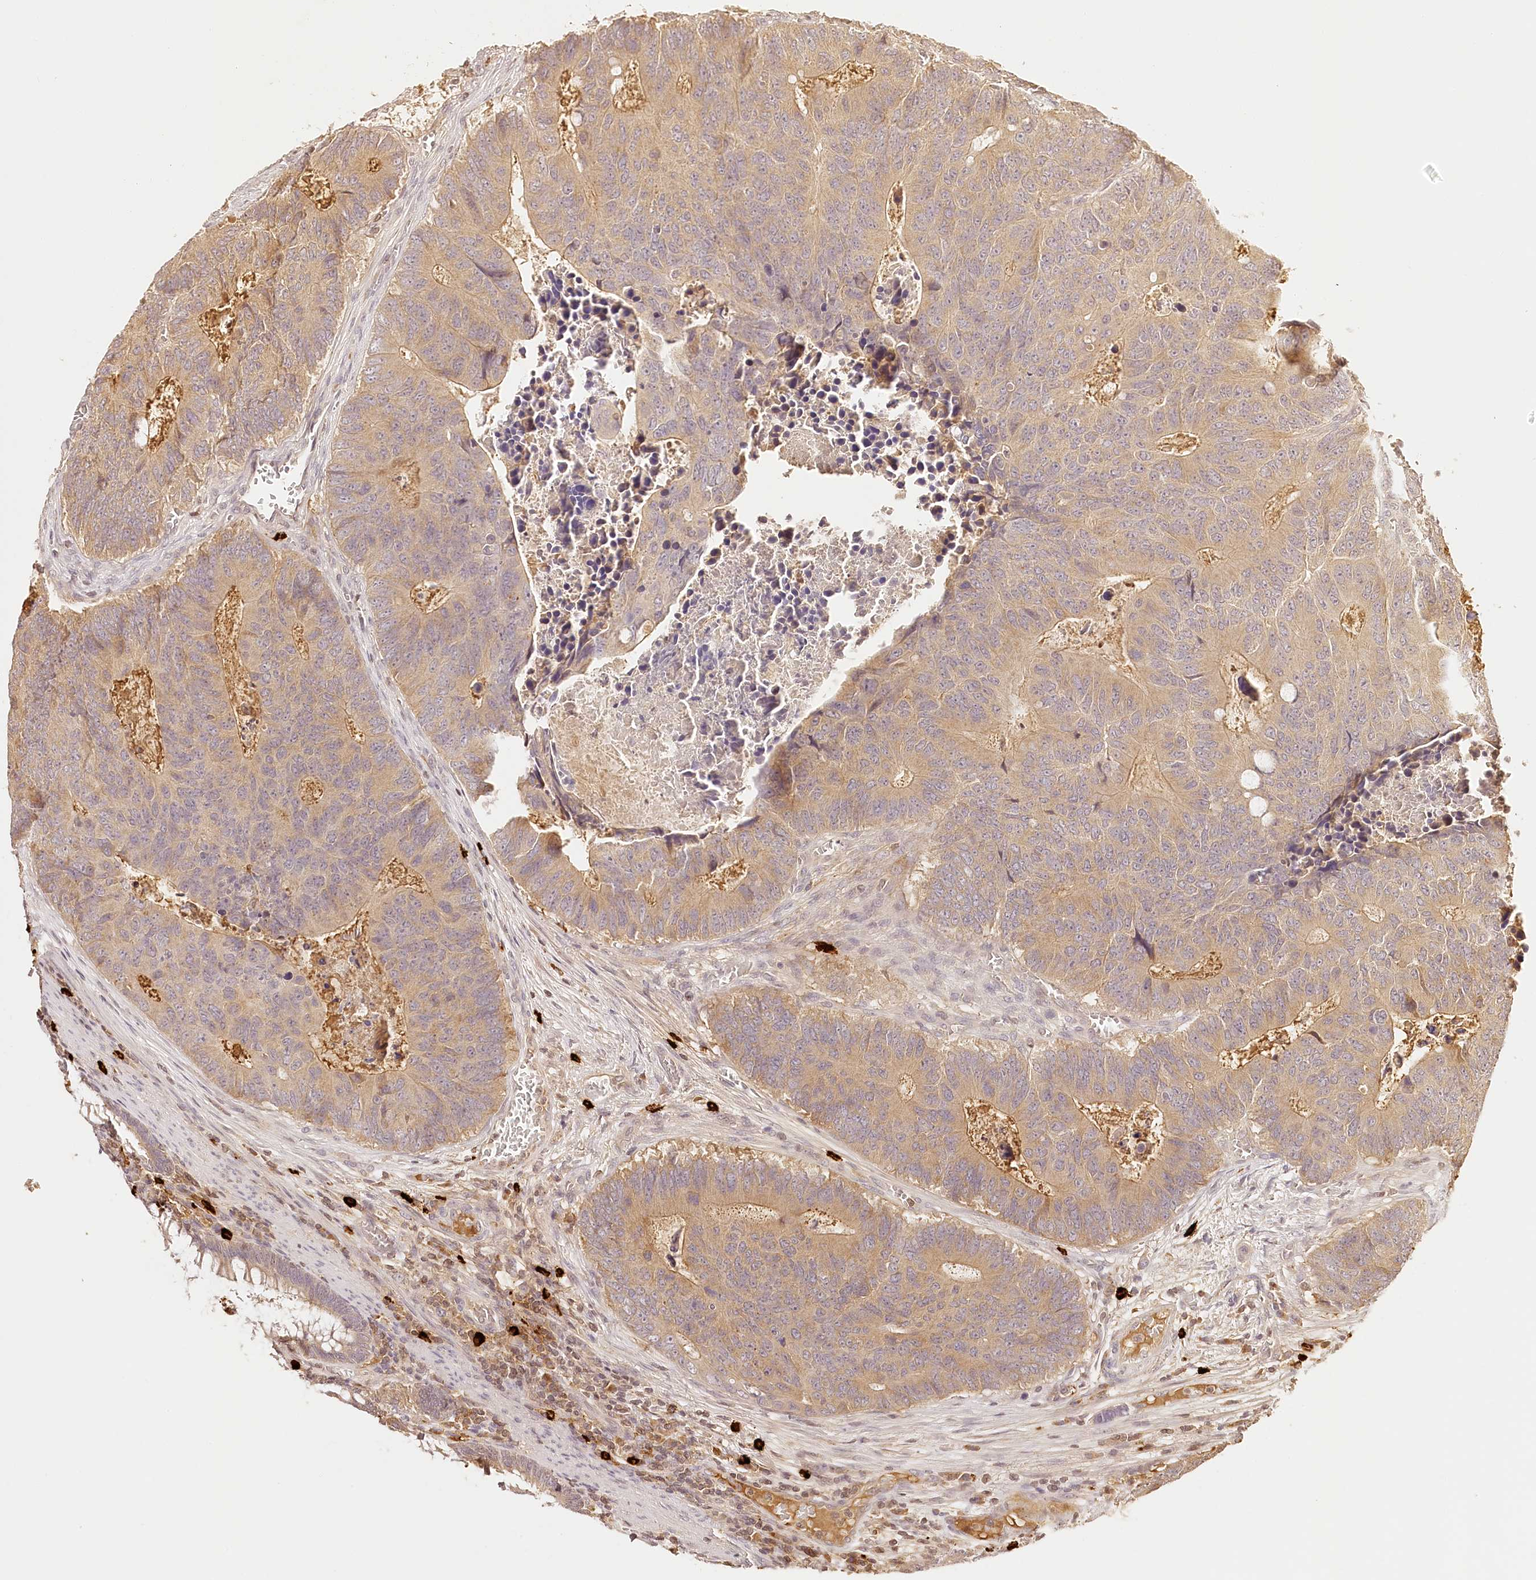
{"staining": {"intensity": "weak", "quantity": "25%-75%", "location": "cytoplasmic/membranous"}, "tissue": "colorectal cancer", "cell_type": "Tumor cells", "image_type": "cancer", "snomed": [{"axis": "morphology", "description": "Adenocarcinoma, NOS"}, {"axis": "topography", "description": "Colon"}], "caption": "Immunohistochemical staining of adenocarcinoma (colorectal) demonstrates low levels of weak cytoplasmic/membranous protein positivity in approximately 25%-75% of tumor cells.", "gene": "SYNGR1", "patient": {"sex": "male", "age": 87}}